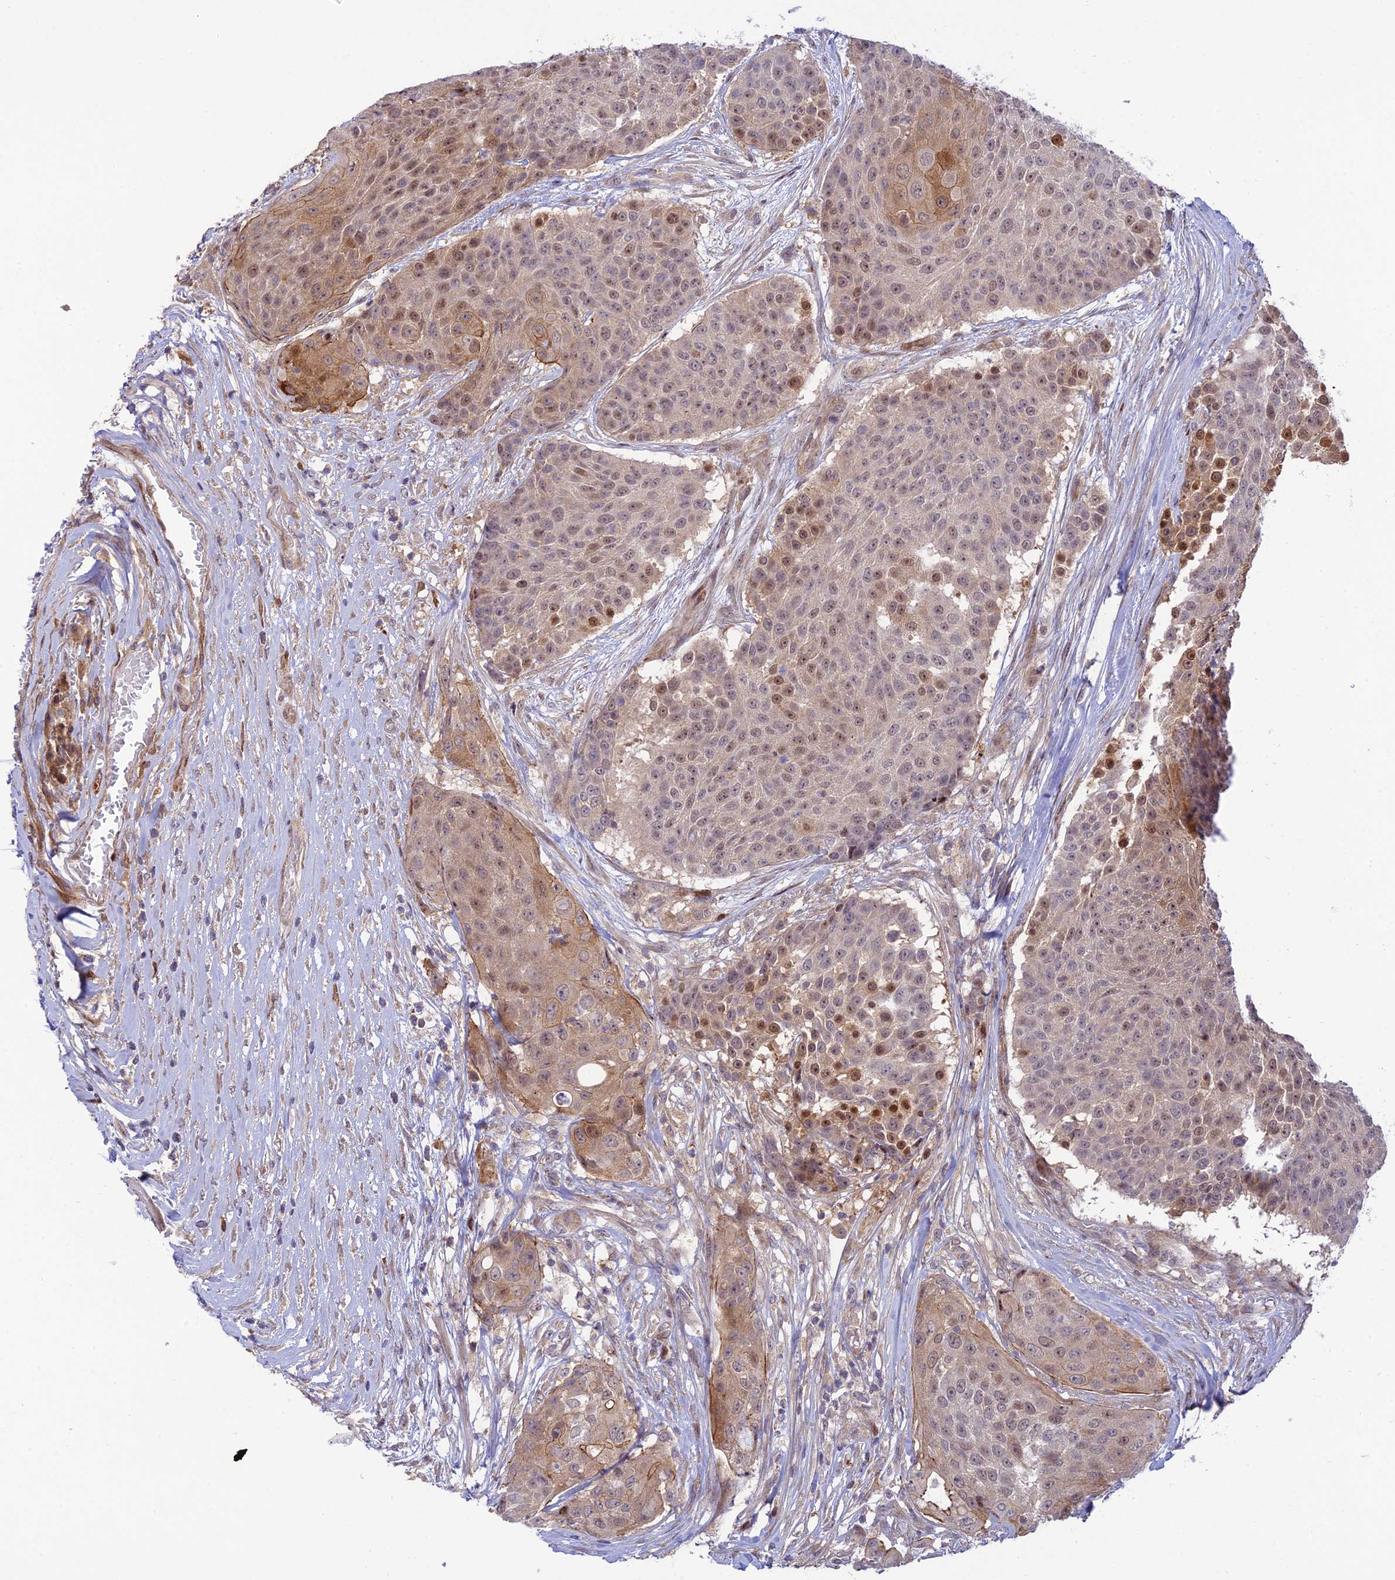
{"staining": {"intensity": "moderate", "quantity": ">75%", "location": "cytoplasmic/membranous,nuclear"}, "tissue": "urothelial cancer", "cell_type": "Tumor cells", "image_type": "cancer", "snomed": [{"axis": "morphology", "description": "Urothelial carcinoma, High grade"}, {"axis": "topography", "description": "Urinary bladder"}], "caption": "Tumor cells reveal moderate cytoplasmic/membranous and nuclear expression in approximately >75% of cells in urothelial carcinoma (high-grade).", "gene": "ZNF584", "patient": {"sex": "female", "age": 63}}